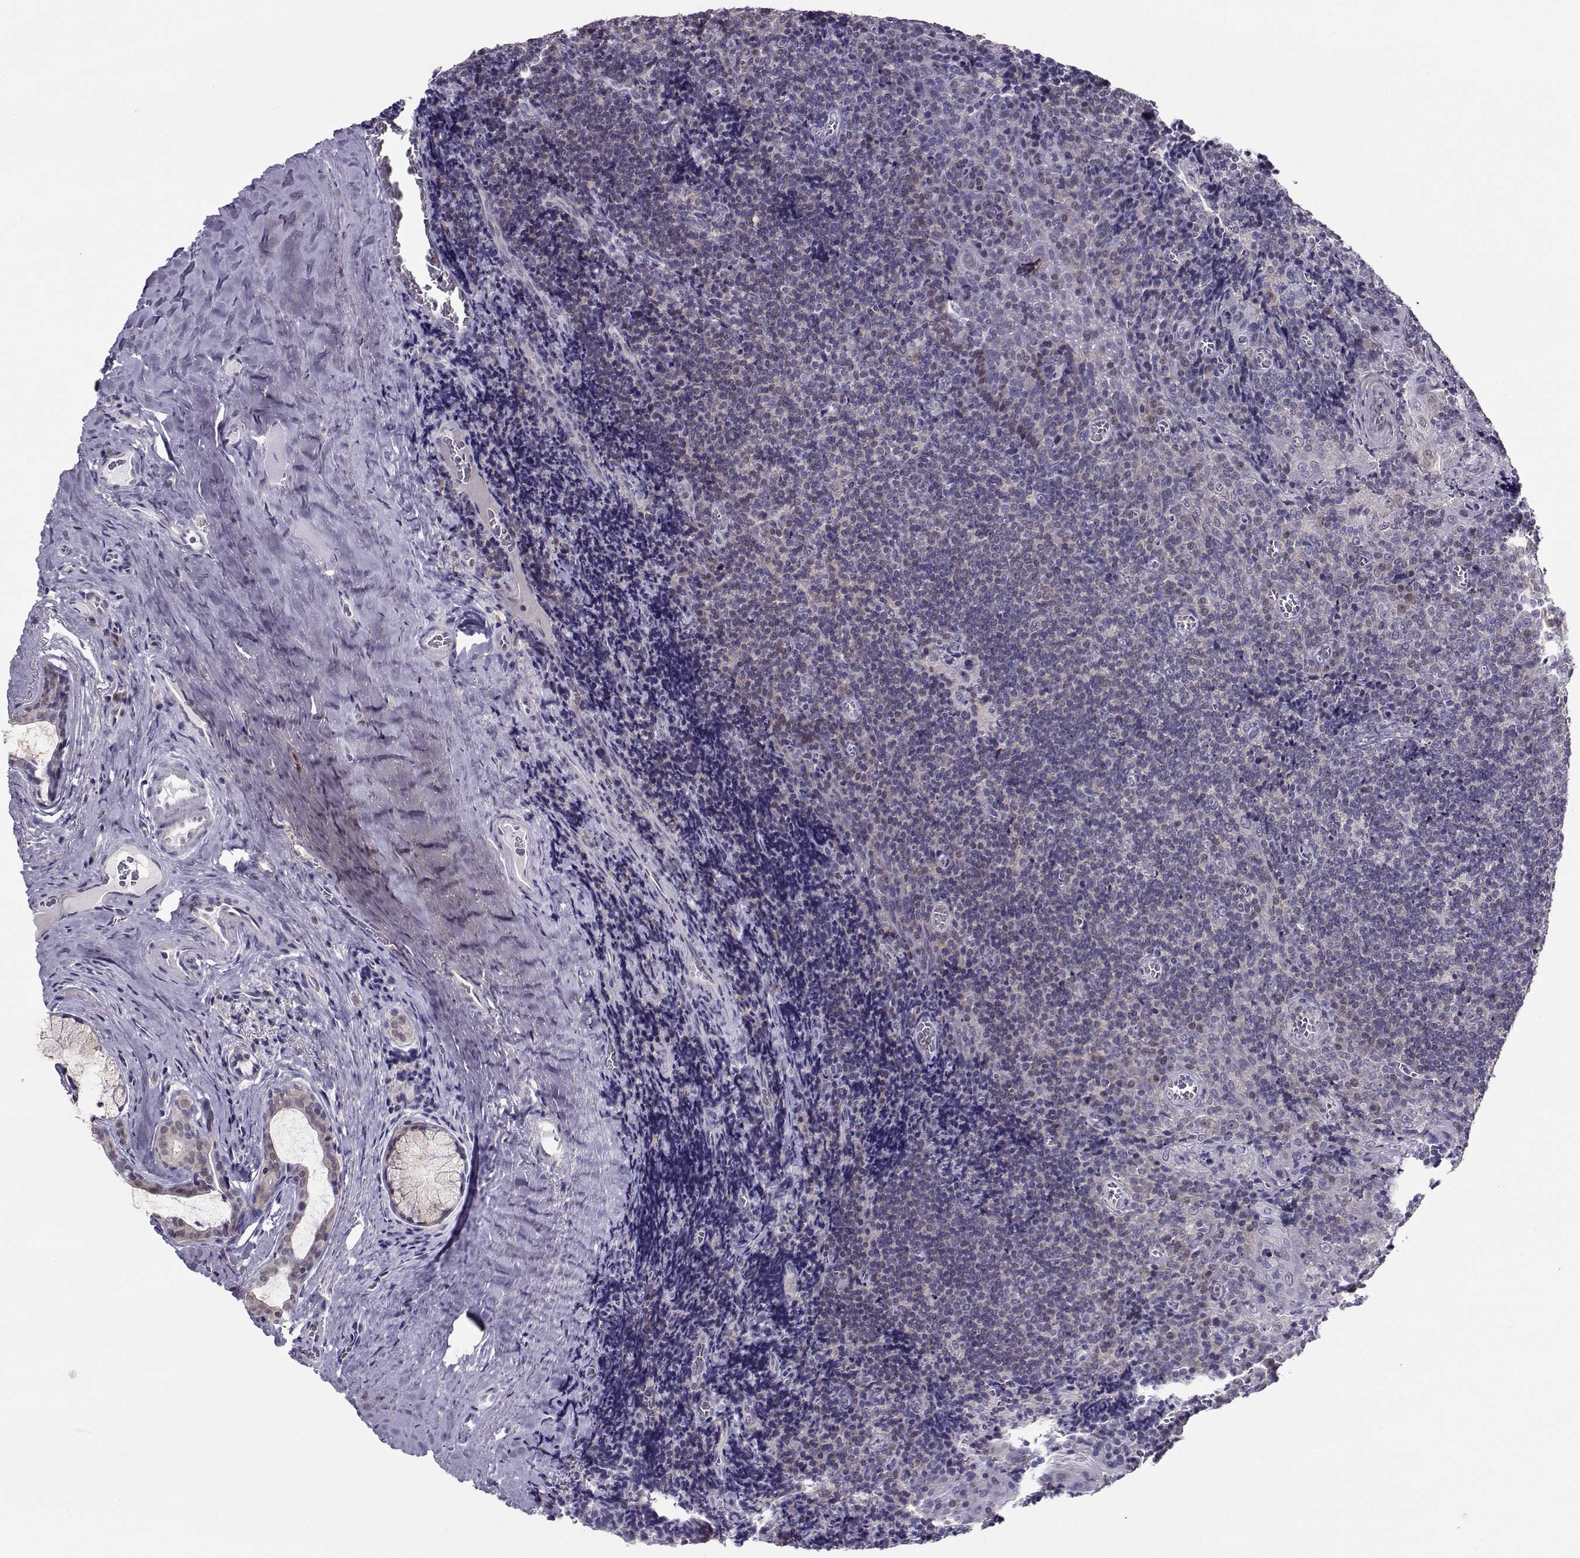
{"staining": {"intensity": "negative", "quantity": "none", "location": "none"}, "tissue": "tonsil", "cell_type": "Germinal center cells", "image_type": "normal", "snomed": [{"axis": "morphology", "description": "Normal tissue, NOS"}, {"axis": "morphology", "description": "Inflammation, NOS"}, {"axis": "topography", "description": "Tonsil"}], "caption": "A high-resolution photomicrograph shows immunohistochemistry staining of benign tonsil, which exhibits no significant staining in germinal center cells. (DAB immunohistochemistry, high magnification).", "gene": "PGK1", "patient": {"sex": "female", "age": 31}}